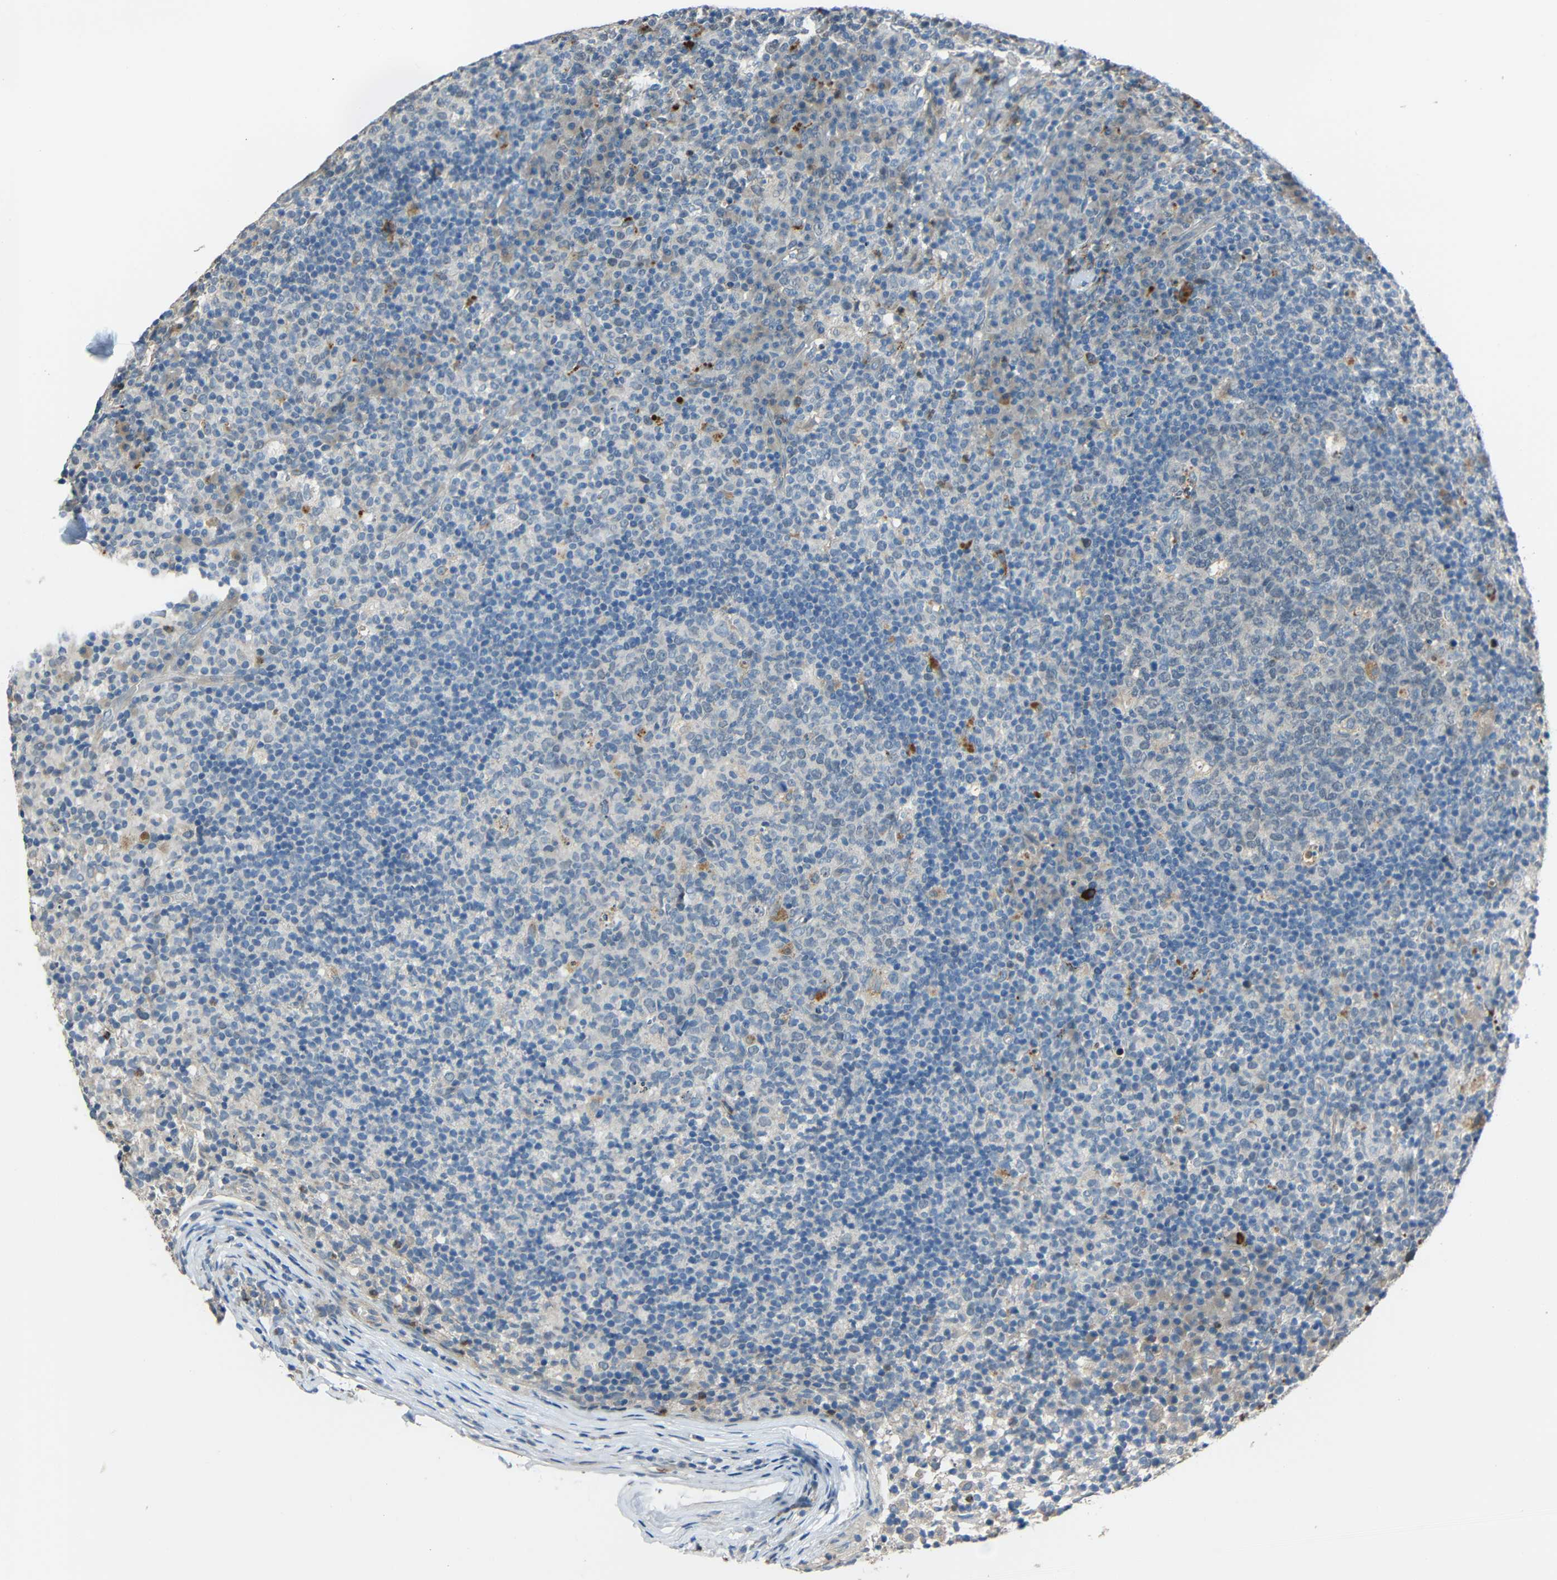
{"staining": {"intensity": "negative", "quantity": "none", "location": "none"}, "tissue": "lymph node", "cell_type": "Germinal center cells", "image_type": "normal", "snomed": [{"axis": "morphology", "description": "Normal tissue, NOS"}, {"axis": "morphology", "description": "Inflammation, NOS"}, {"axis": "topography", "description": "Lymph node"}], "caption": "The micrograph reveals no staining of germinal center cells in unremarkable lymph node. (IHC, brightfield microscopy, high magnification).", "gene": "STBD1", "patient": {"sex": "male", "age": 55}}